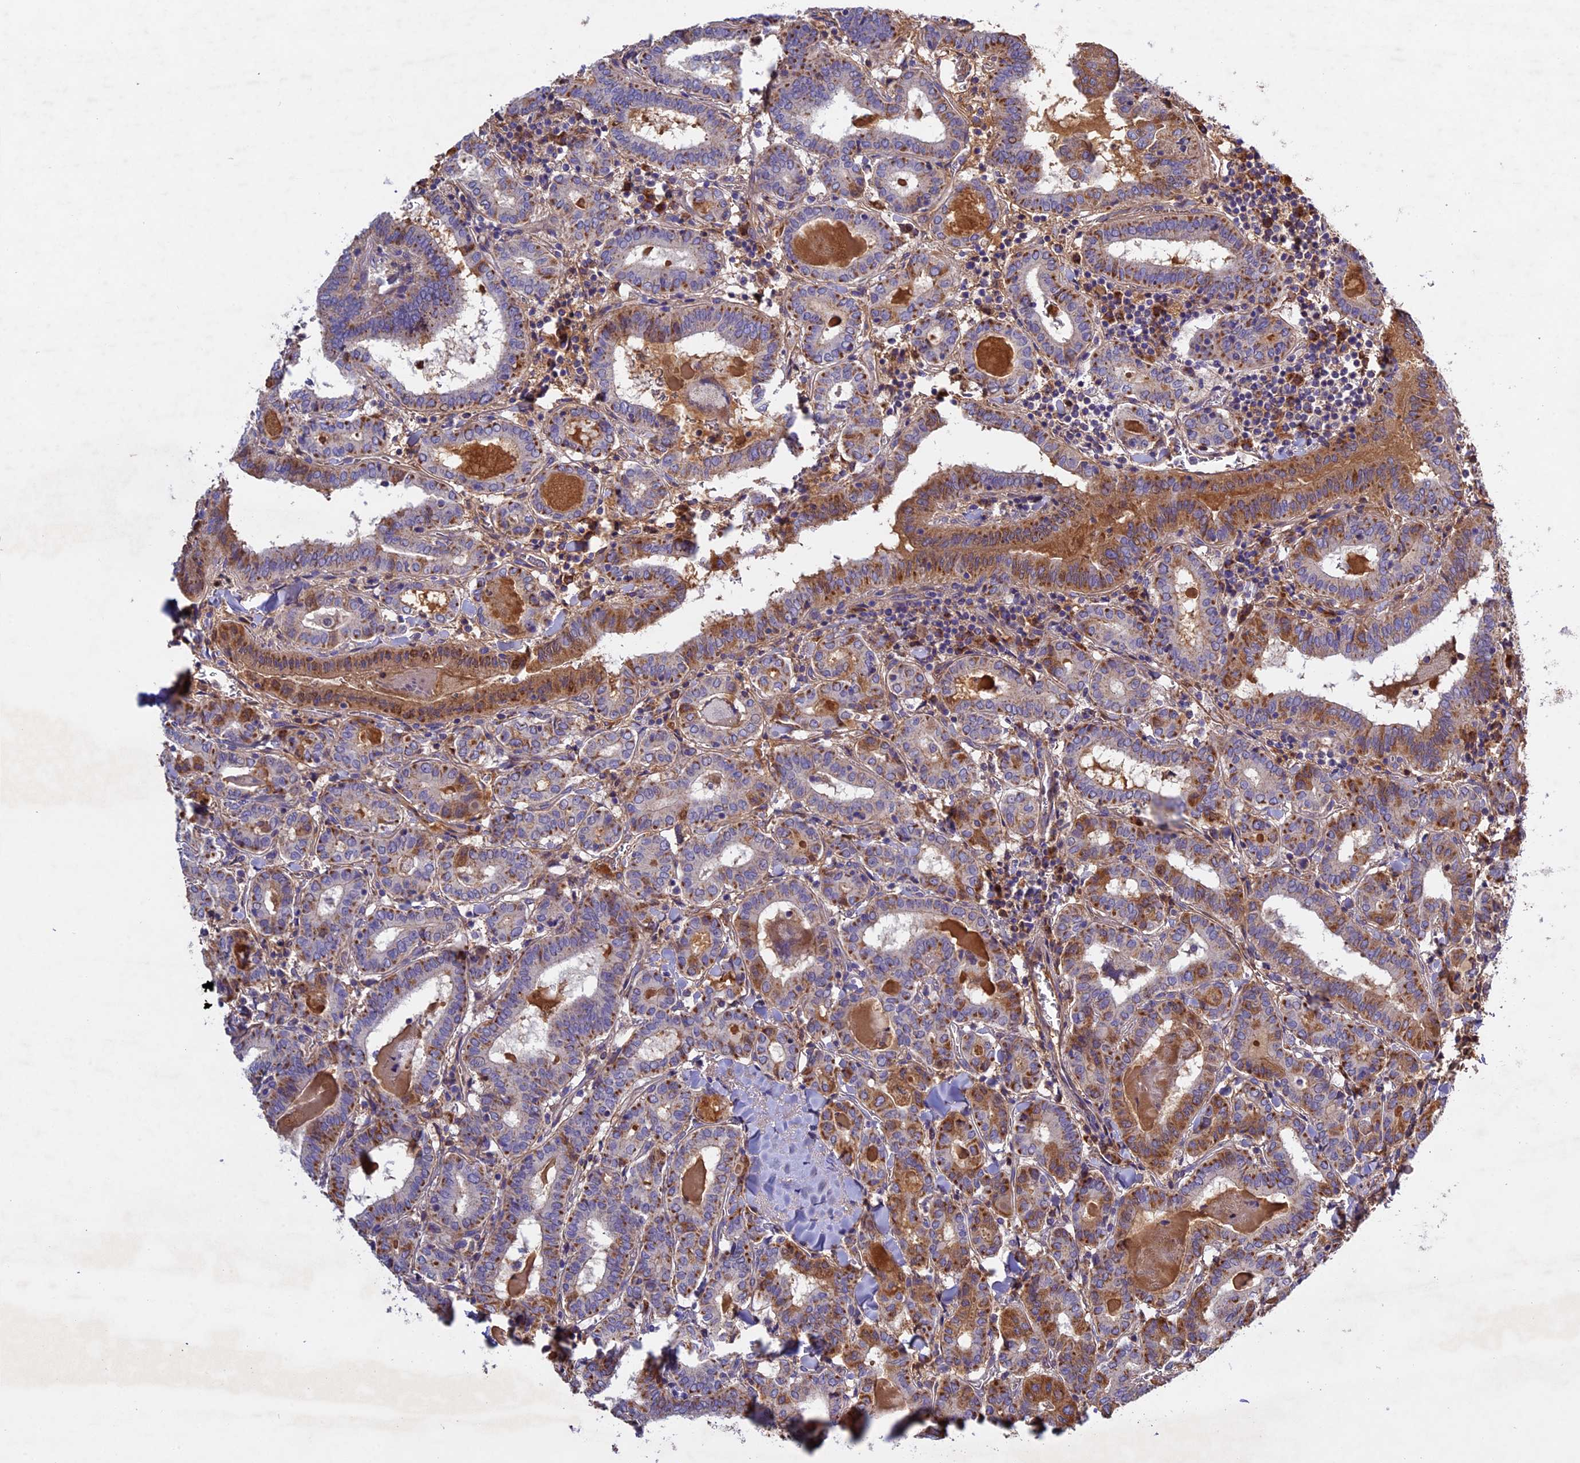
{"staining": {"intensity": "moderate", "quantity": ">75%", "location": "cytoplasmic/membranous"}, "tissue": "thyroid cancer", "cell_type": "Tumor cells", "image_type": "cancer", "snomed": [{"axis": "morphology", "description": "Papillary adenocarcinoma, NOS"}, {"axis": "topography", "description": "Thyroid gland"}], "caption": "Approximately >75% of tumor cells in papillary adenocarcinoma (thyroid) reveal moderate cytoplasmic/membranous protein staining as visualized by brown immunohistochemical staining.", "gene": "OCEL1", "patient": {"sex": "female", "age": 72}}